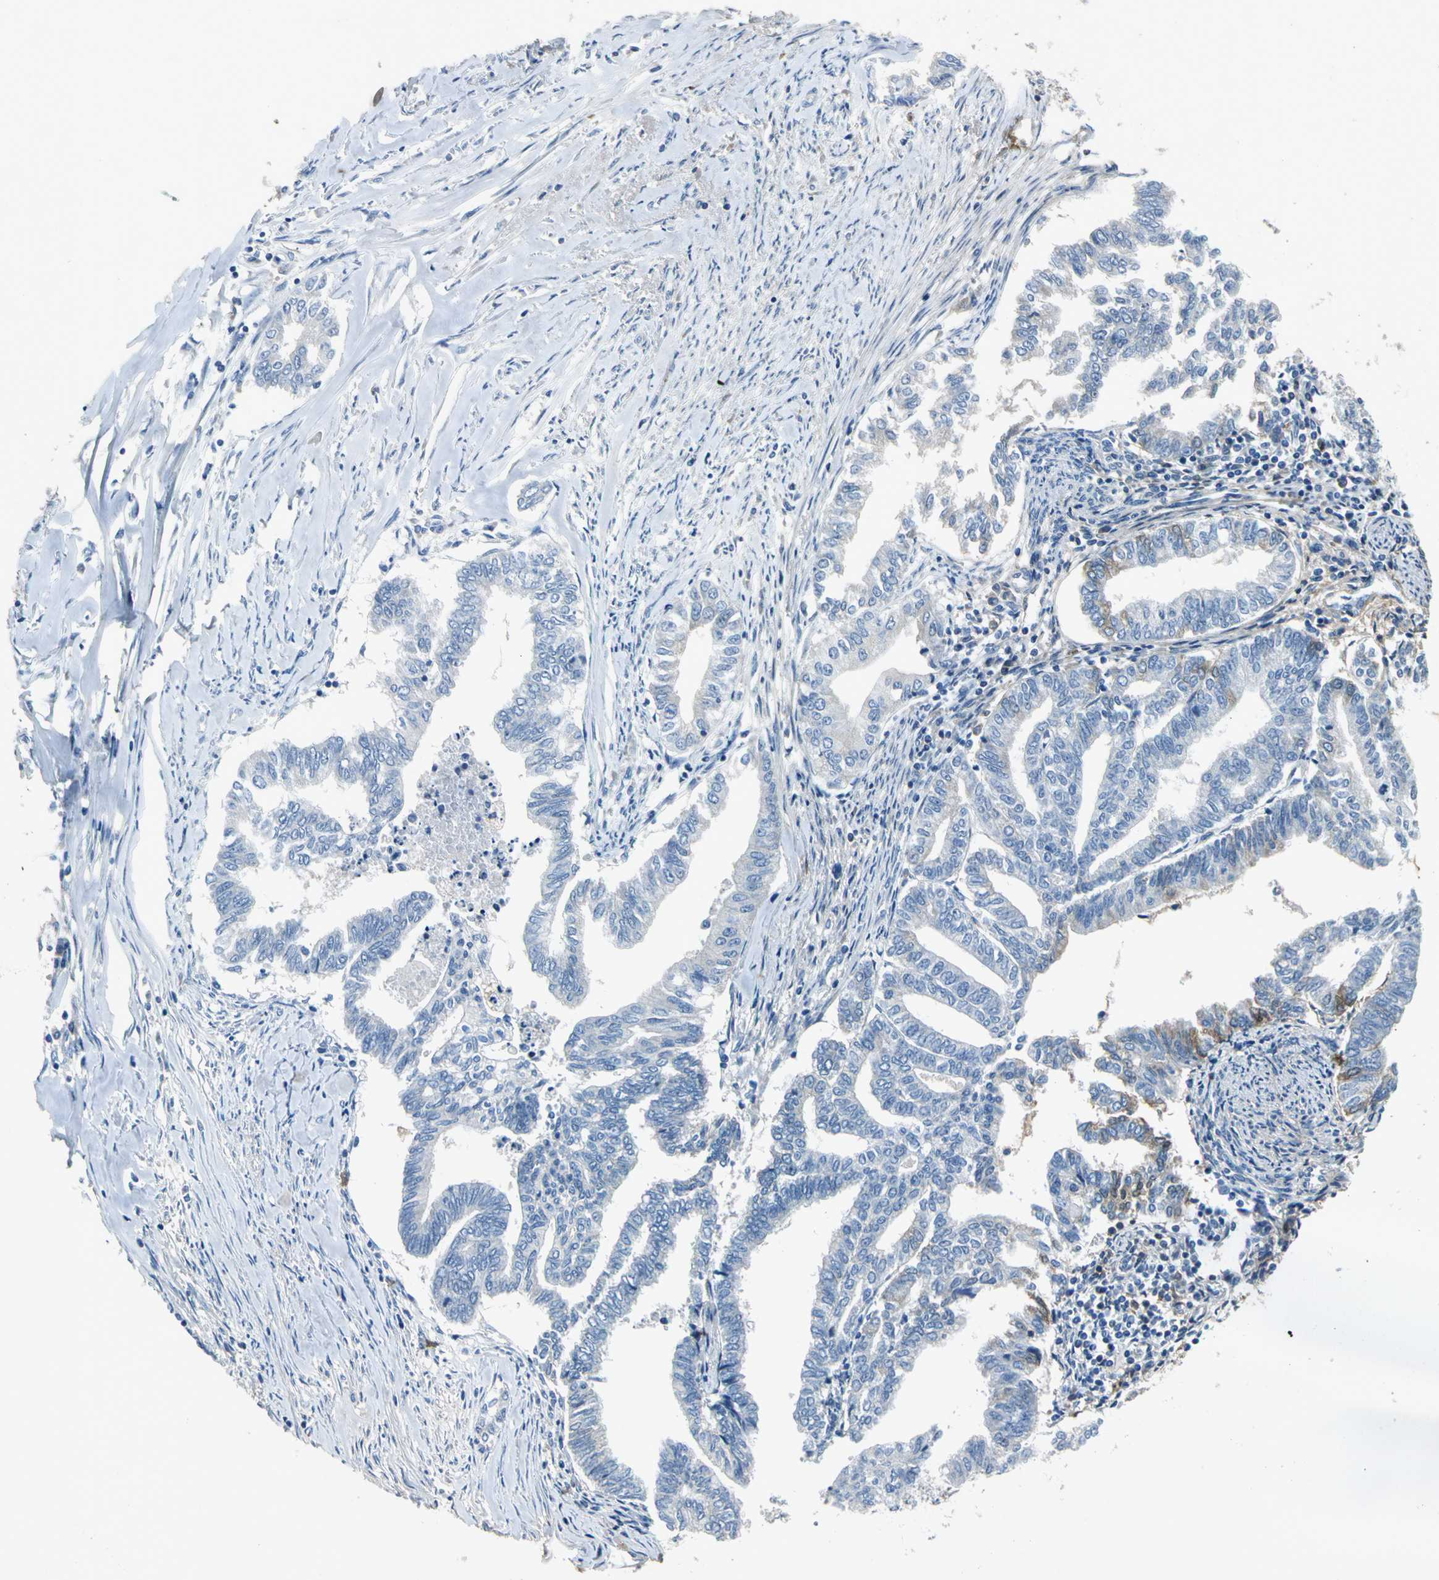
{"staining": {"intensity": "negative", "quantity": "none", "location": "none"}, "tissue": "endometrial cancer", "cell_type": "Tumor cells", "image_type": "cancer", "snomed": [{"axis": "morphology", "description": "Adenocarcinoma, NOS"}, {"axis": "topography", "description": "Endometrium"}], "caption": "Immunohistochemical staining of endometrial cancer (adenocarcinoma) exhibits no significant expression in tumor cells.", "gene": "EFNB3", "patient": {"sex": "female", "age": 79}}